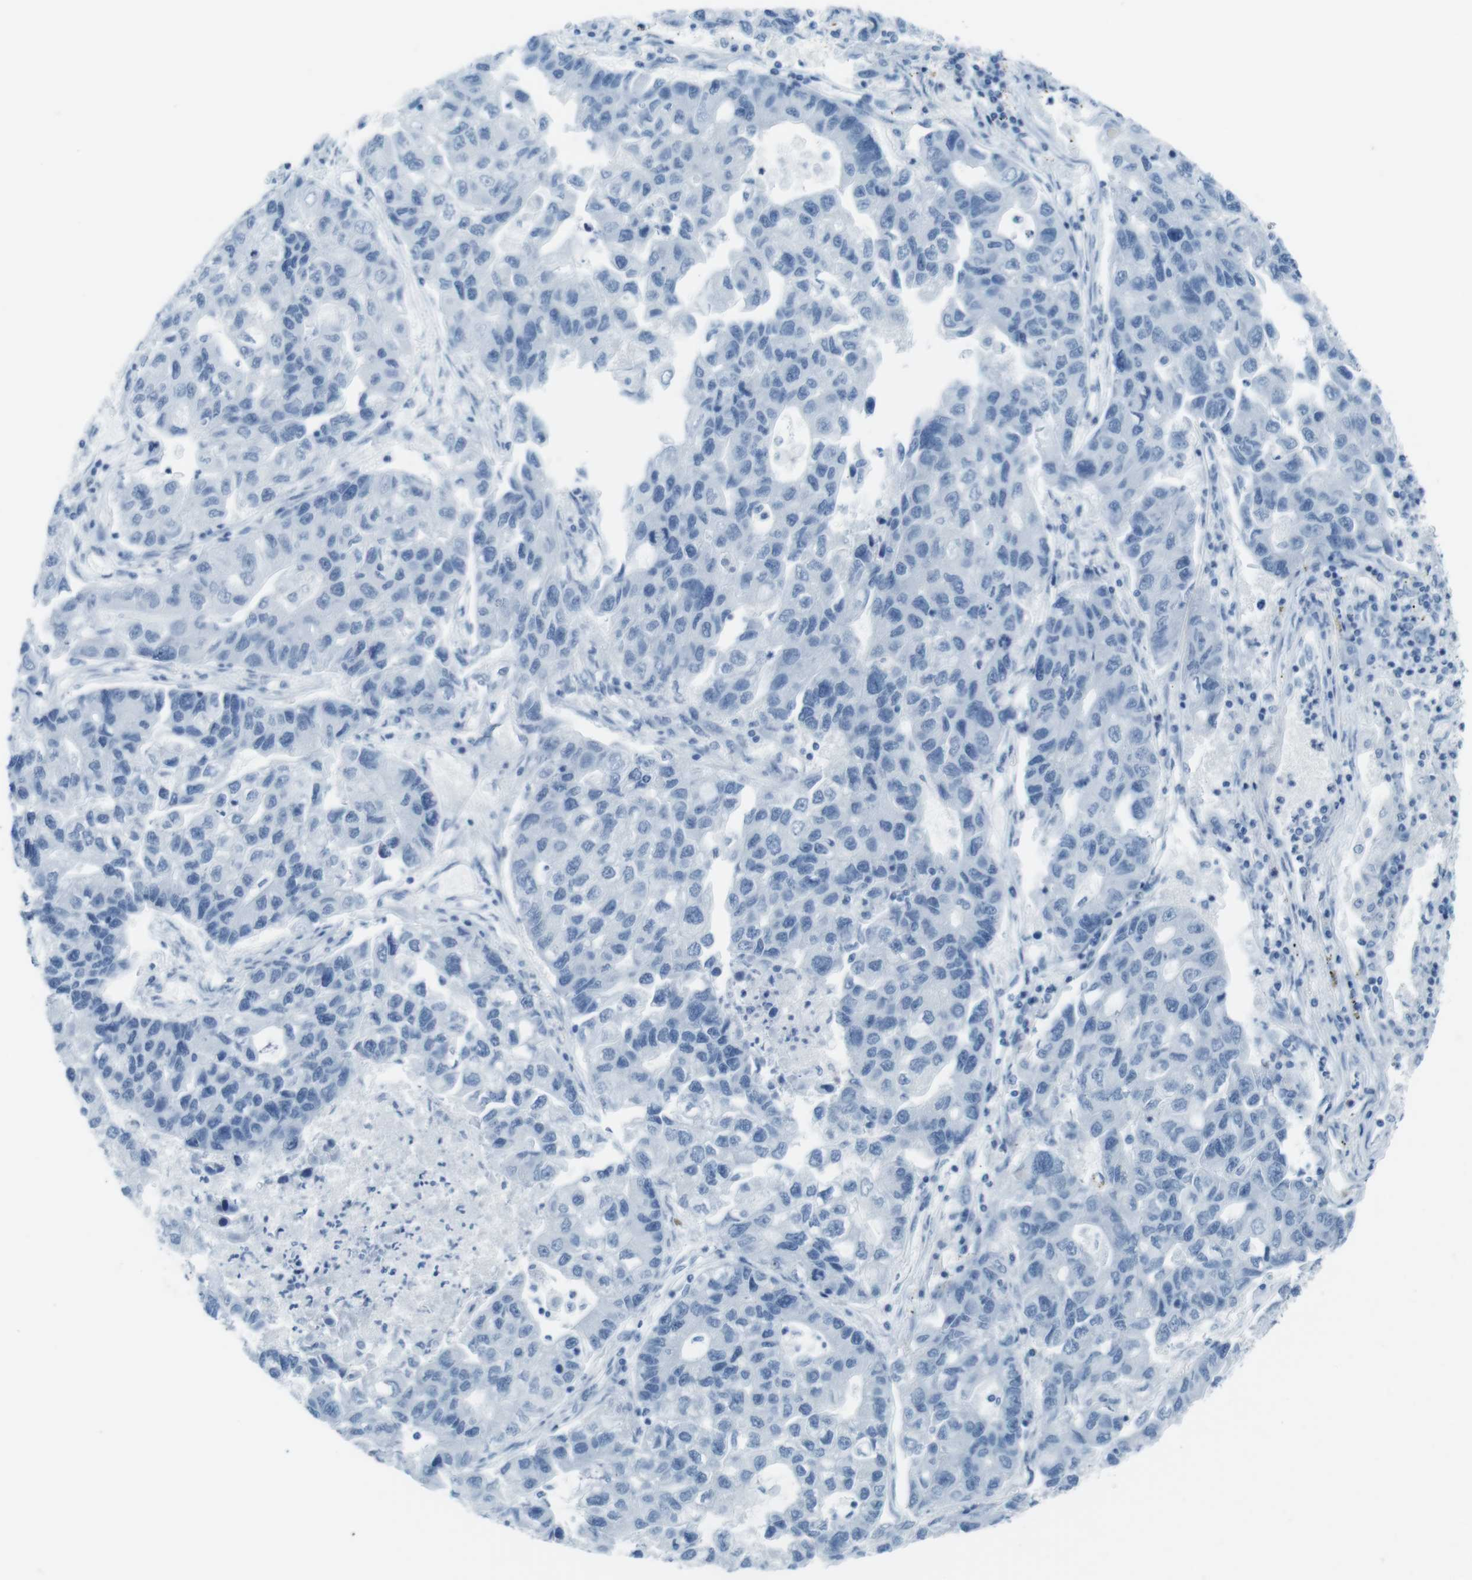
{"staining": {"intensity": "negative", "quantity": "none", "location": "none"}, "tissue": "lung cancer", "cell_type": "Tumor cells", "image_type": "cancer", "snomed": [{"axis": "morphology", "description": "Adenocarcinoma, NOS"}, {"axis": "topography", "description": "Lung"}], "caption": "DAB (3,3'-diaminobenzidine) immunohistochemical staining of human lung adenocarcinoma shows no significant expression in tumor cells.", "gene": "TMEM207", "patient": {"sex": "female", "age": 51}}